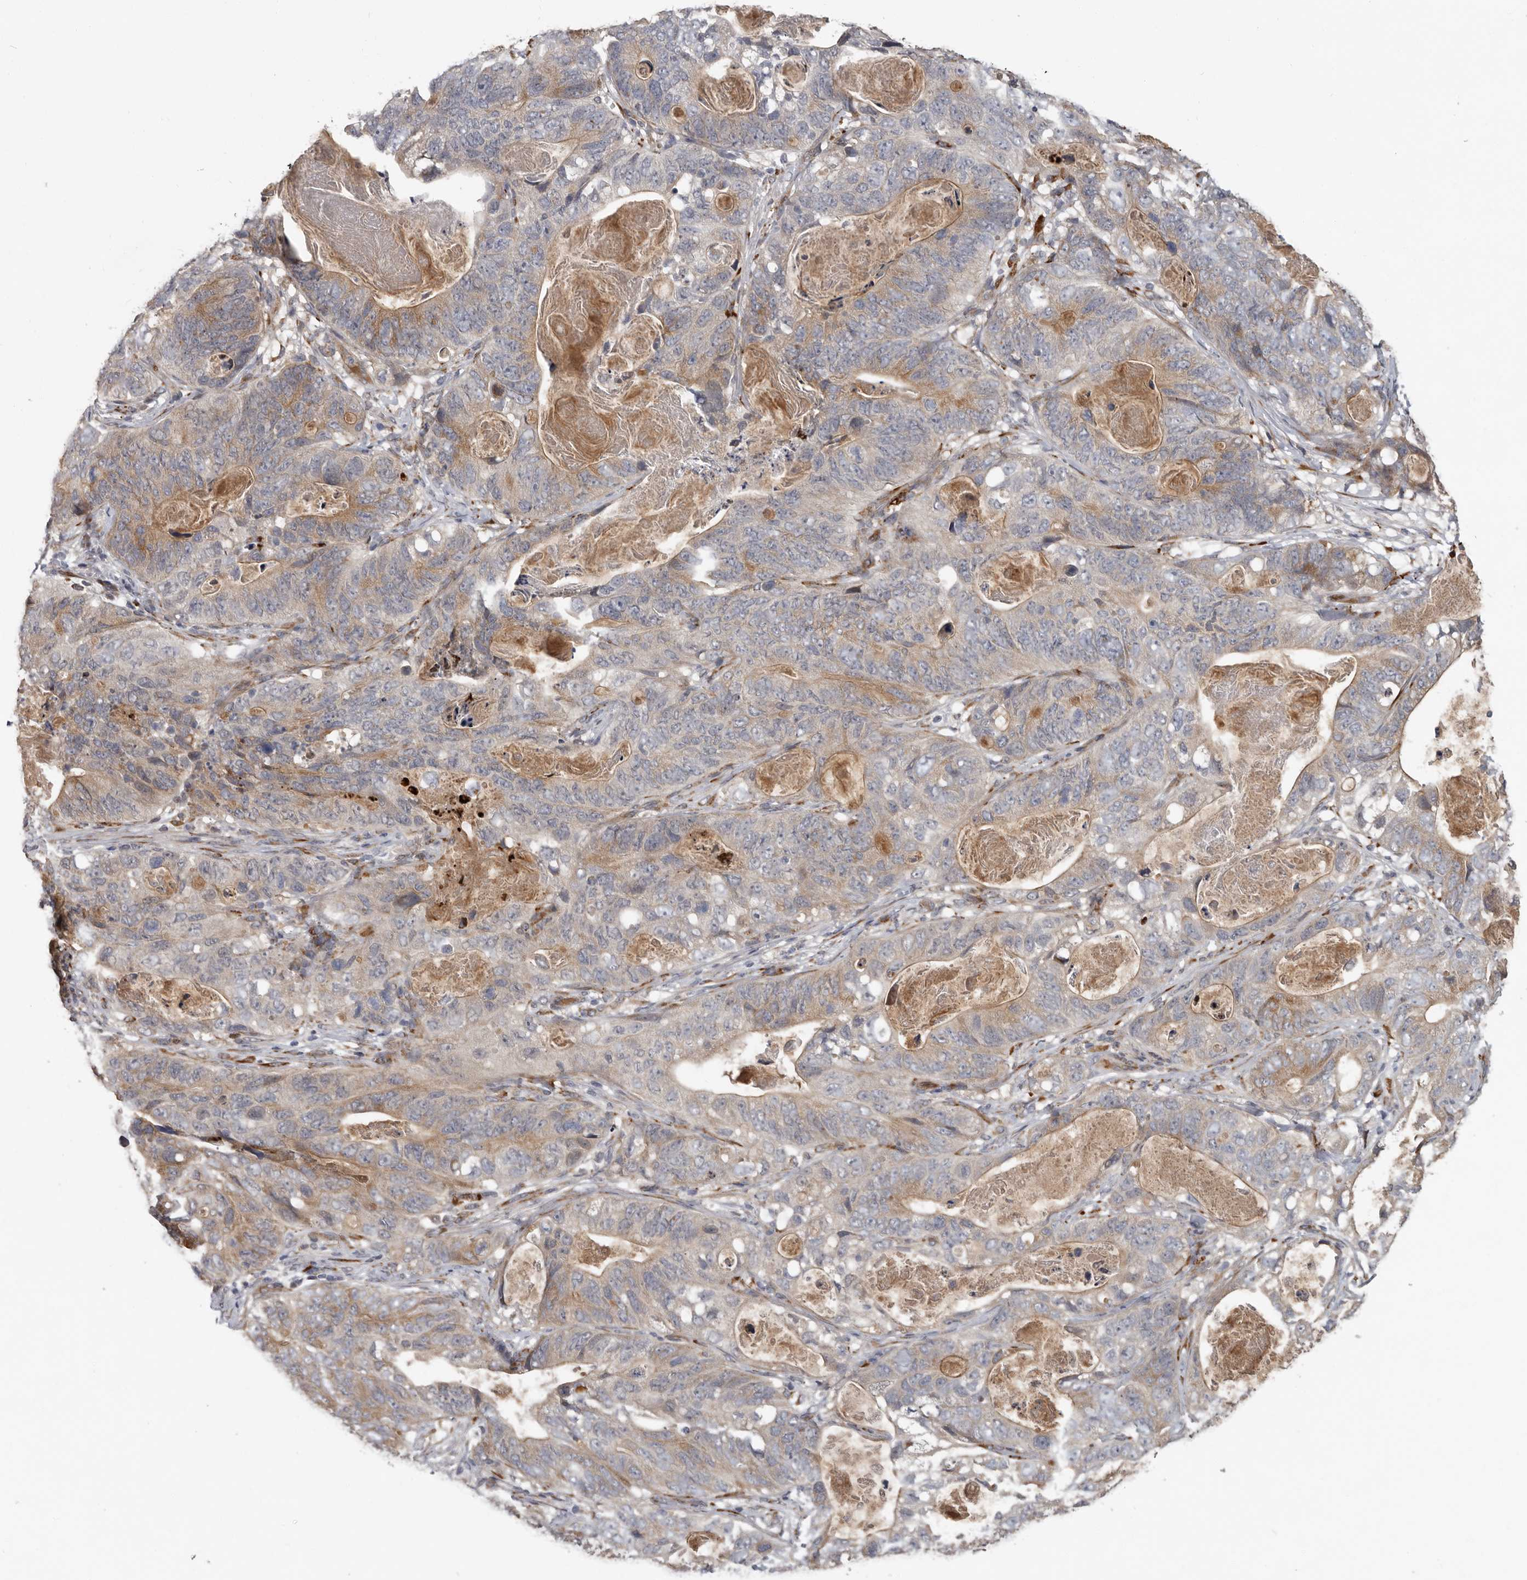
{"staining": {"intensity": "weak", "quantity": "25%-75%", "location": "cytoplasmic/membranous"}, "tissue": "stomach cancer", "cell_type": "Tumor cells", "image_type": "cancer", "snomed": [{"axis": "morphology", "description": "Normal tissue, NOS"}, {"axis": "morphology", "description": "Adenocarcinoma, NOS"}, {"axis": "topography", "description": "Stomach"}], "caption": "Stomach cancer was stained to show a protein in brown. There is low levels of weak cytoplasmic/membranous staining in approximately 25%-75% of tumor cells.", "gene": "MTF1", "patient": {"sex": "female", "age": 89}}